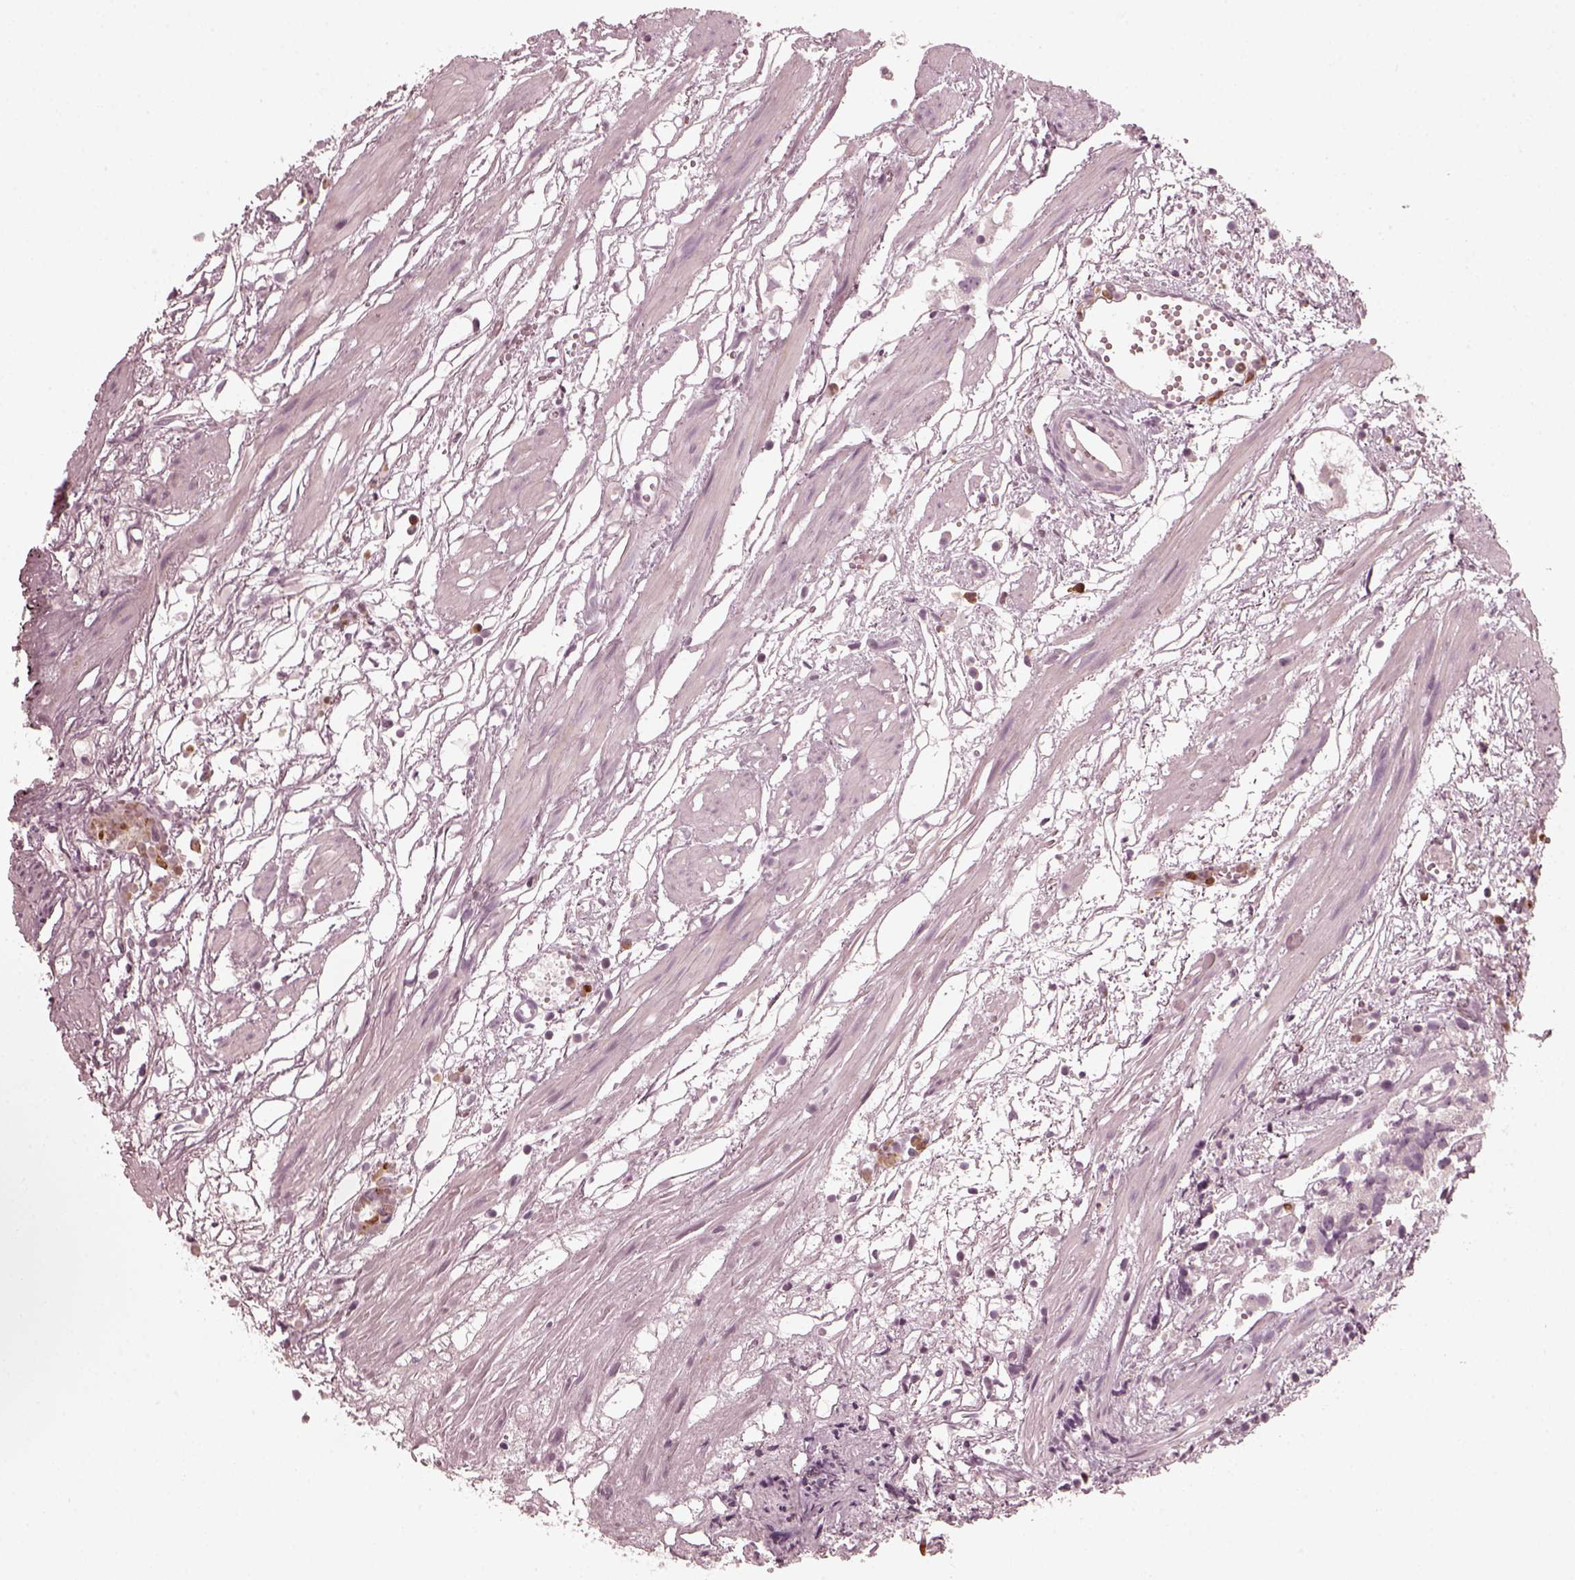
{"staining": {"intensity": "negative", "quantity": "none", "location": "none"}, "tissue": "prostate cancer", "cell_type": "Tumor cells", "image_type": "cancer", "snomed": [{"axis": "morphology", "description": "Adenocarcinoma, High grade"}, {"axis": "topography", "description": "Prostate"}], "caption": "Protein analysis of high-grade adenocarcinoma (prostate) shows no significant staining in tumor cells. The staining was performed using DAB (3,3'-diaminobenzidine) to visualize the protein expression in brown, while the nuclei were stained in blue with hematoxylin (Magnification: 20x).", "gene": "CHIT1", "patient": {"sex": "male", "age": 68}}